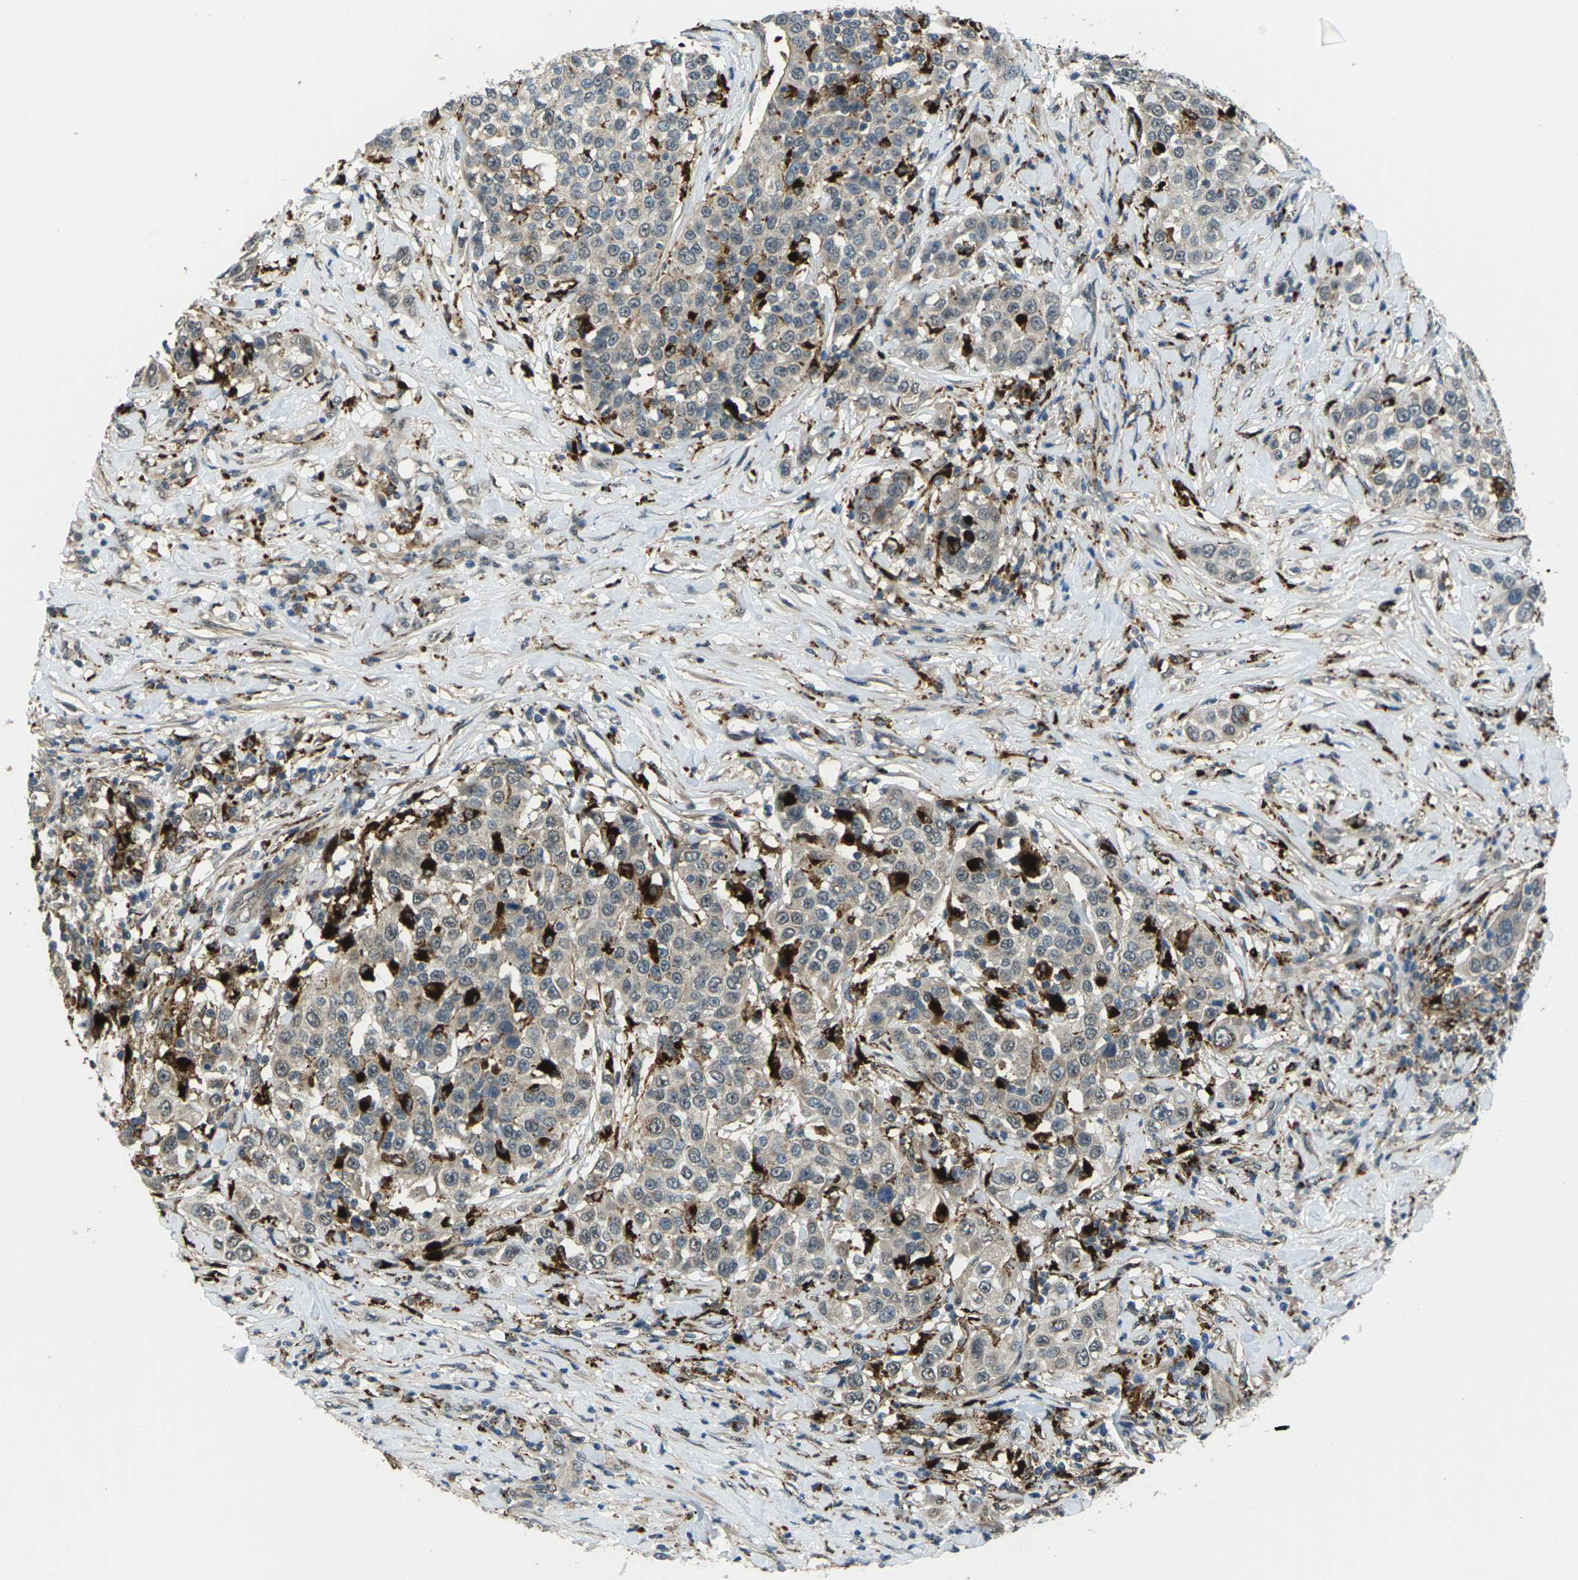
{"staining": {"intensity": "weak", "quantity": "25%-75%", "location": "cytoplasmic/membranous"}, "tissue": "urothelial cancer", "cell_type": "Tumor cells", "image_type": "cancer", "snomed": [{"axis": "morphology", "description": "Urothelial carcinoma, High grade"}, {"axis": "topography", "description": "Urinary bladder"}], "caption": "Urothelial cancer stained with a brown dye reveals weak cytoplasmic/membranous positive expression in about 25%-75% of tumor cells.", "gene": "SLC31A2", "patient": {"sex": "female", "age": 80}}